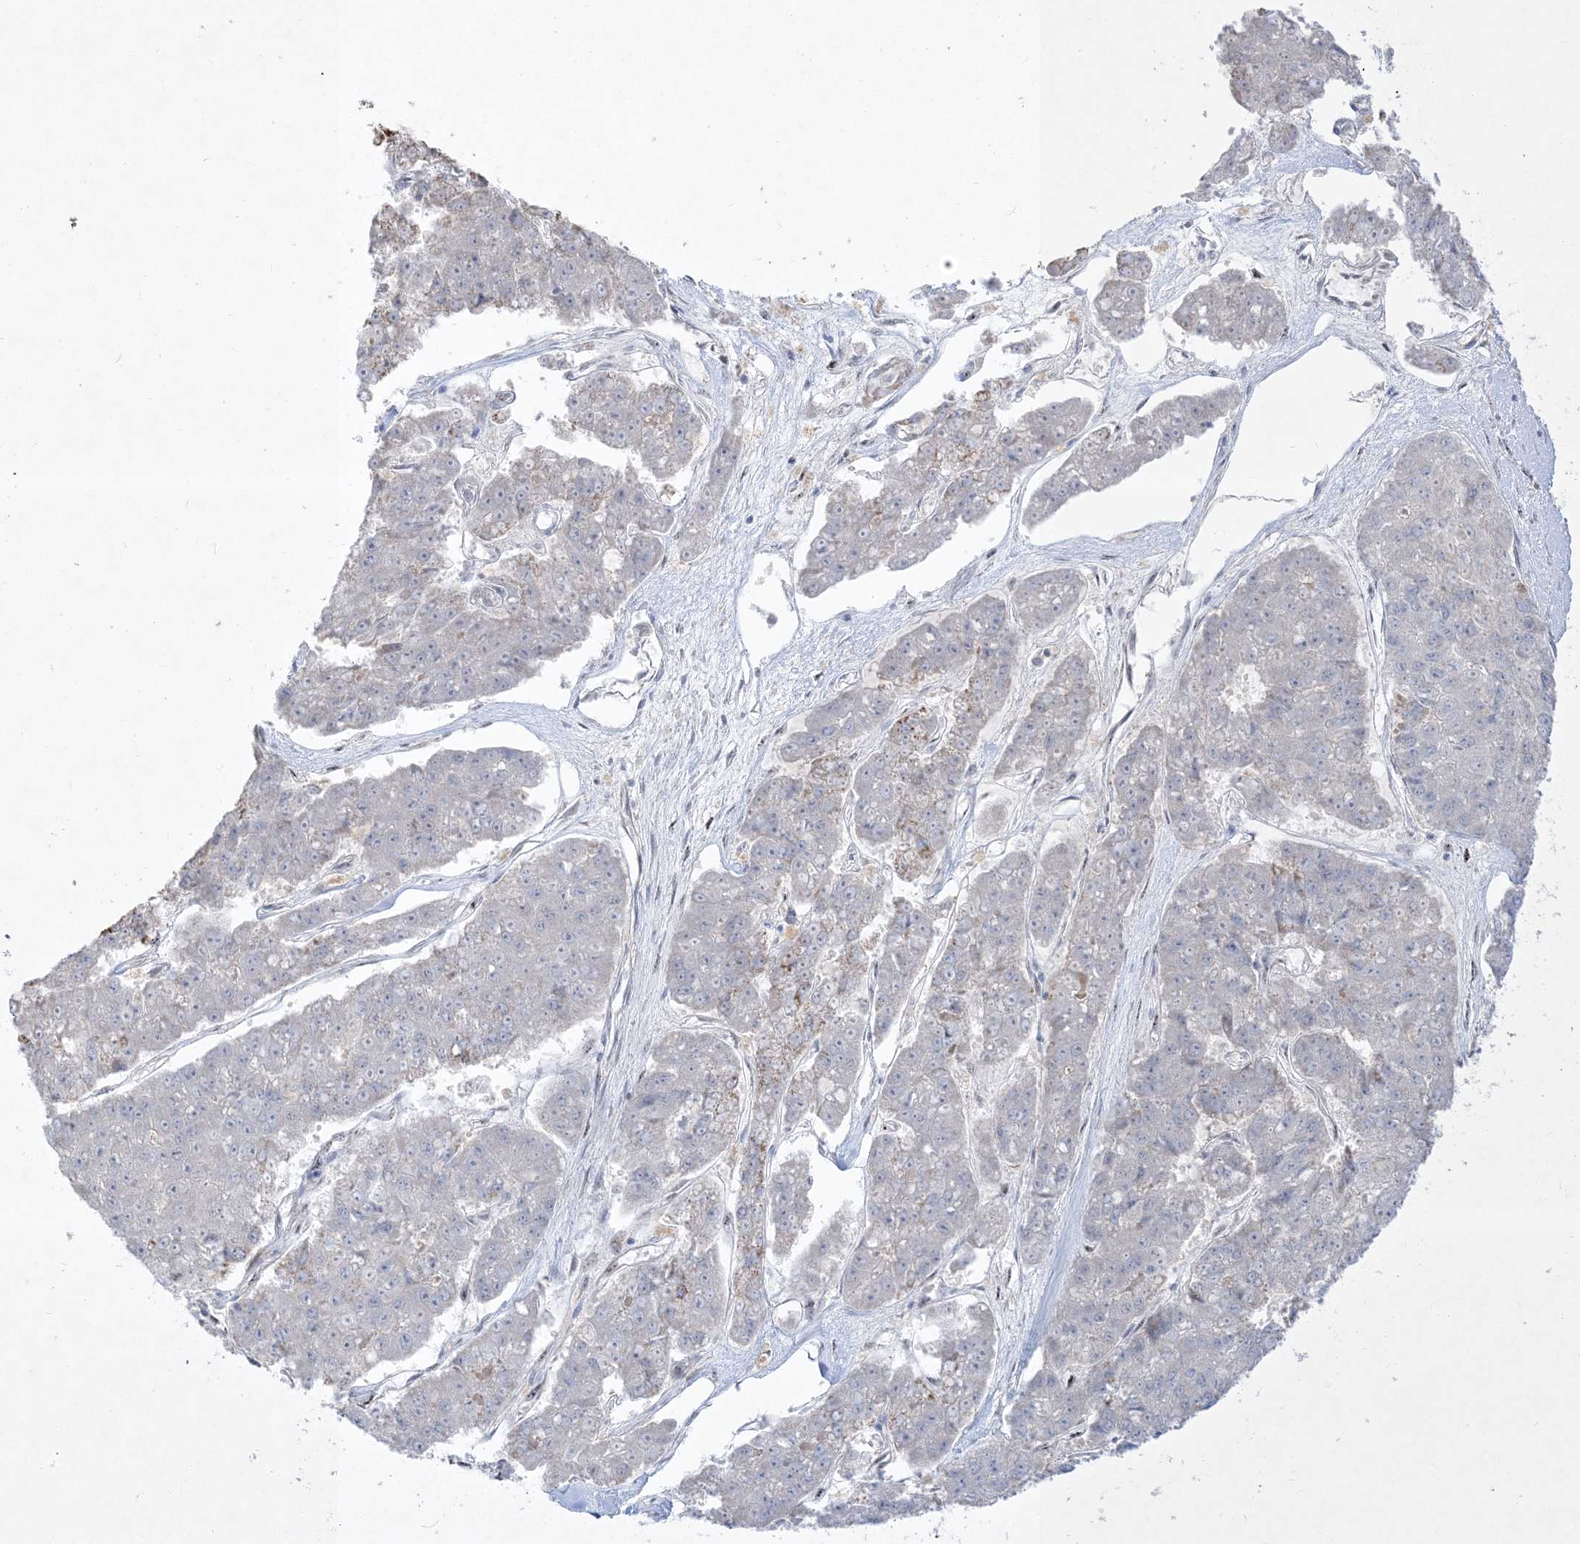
{"staining": {"intensity": "negative", "quantity": "none", "location": "none"}, "tissue": "pancreatic cancer", "cell_type": "Tumor cells", "image_type": "cancer", "snomed": [{"axis": "morphology", "description": "Adenocarcinoma, NOS"}, {"axis": "topography", "description": "Pancreas"}], "caption": "Immunohistochemical staining of human pancreatic adenocarcinoma exhibits no significant expression in tumor cells.", "gene": "BHLHE40", "patient": {"sex": "male", "age": 50}}